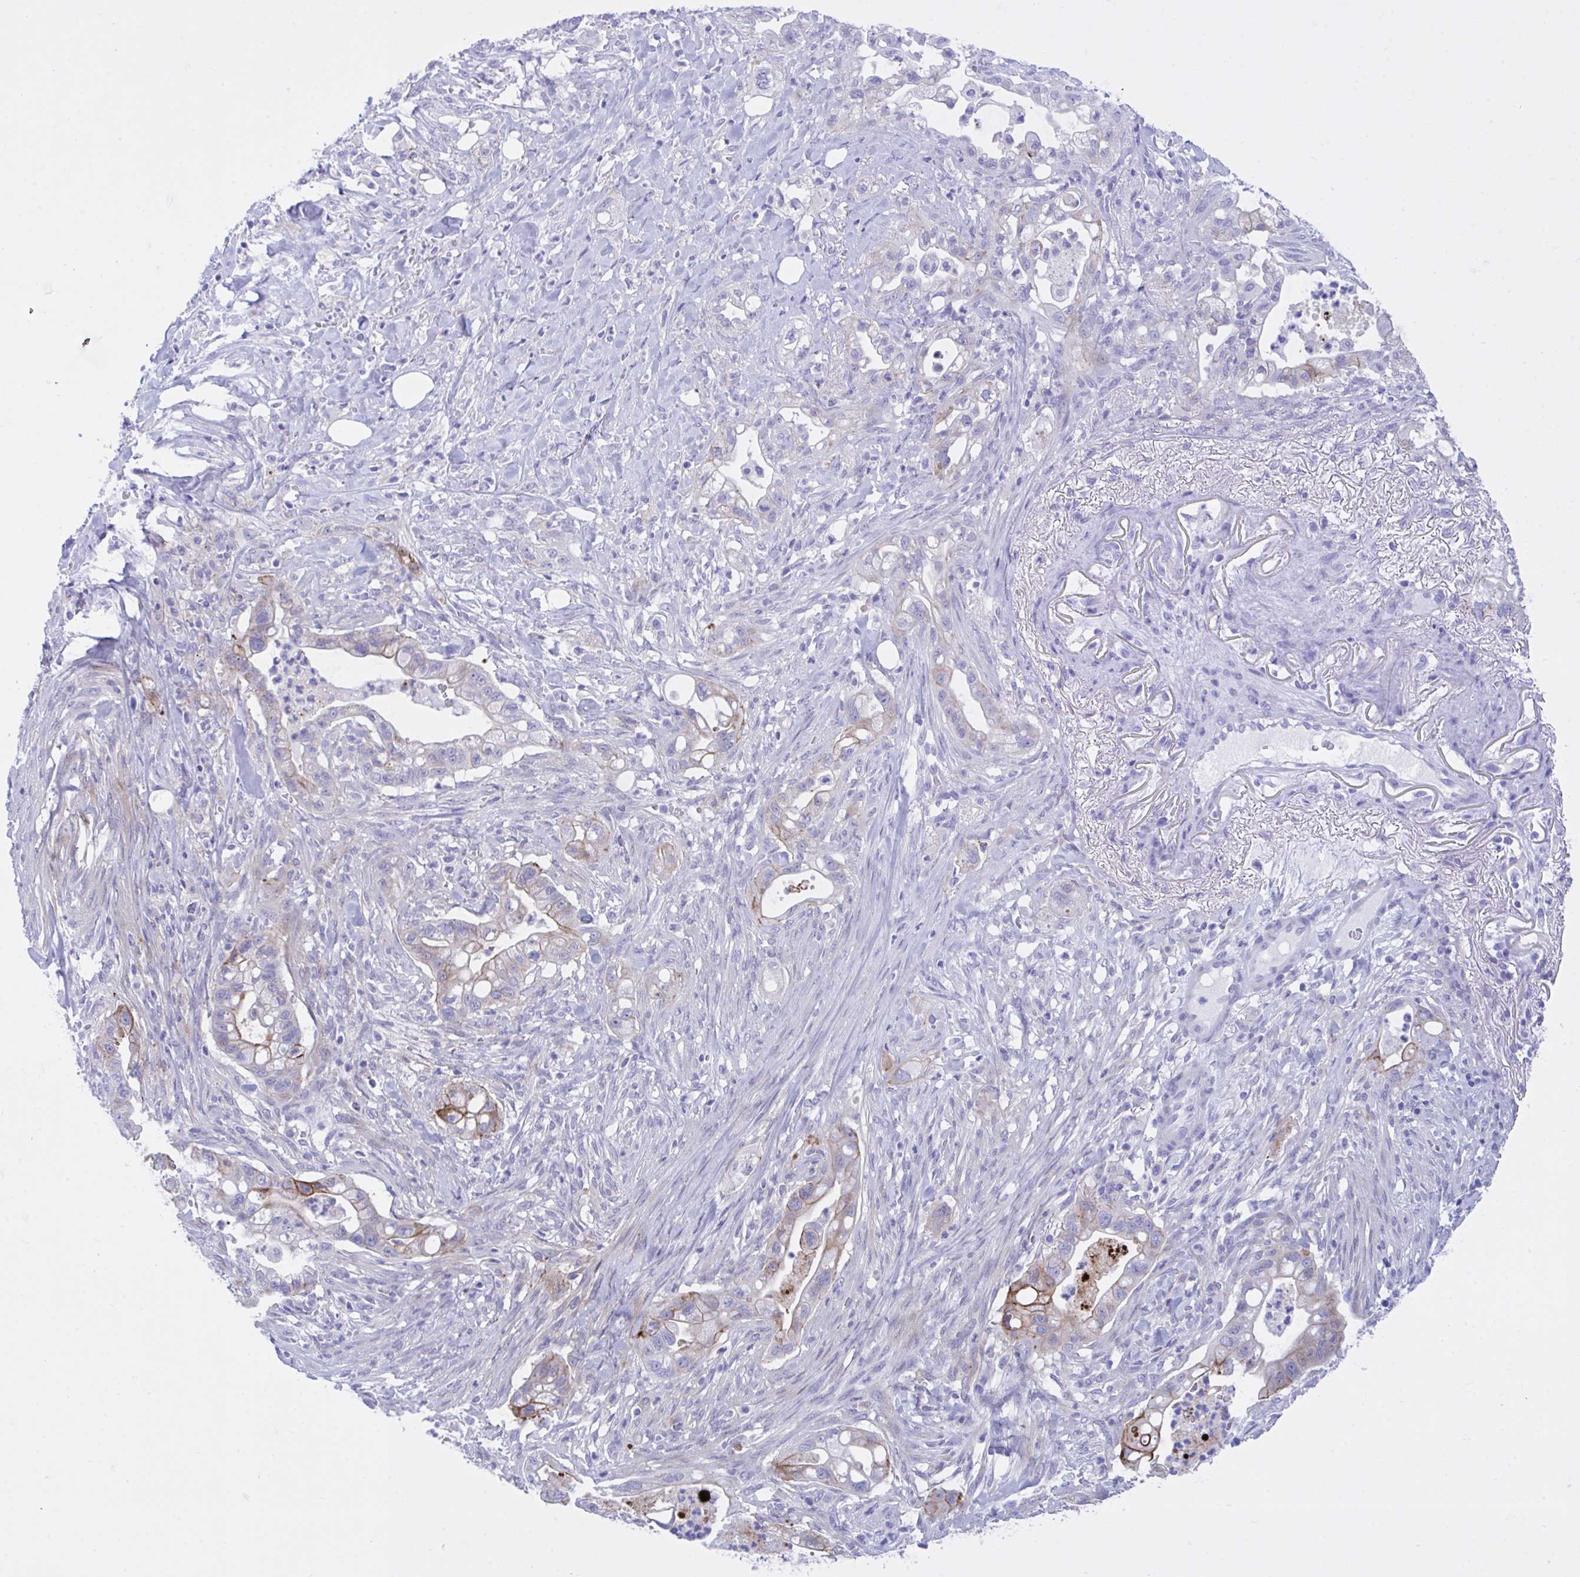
{"staining": {"intensity": "moderate", "quantity": "<25%", "location": "cytoplasmic/membranous"}, "tissue": "pancreatic cancer", "cell_type": "Tumor cells", "image_type": "cancer", "snomed": [{"axis": "morphology", "description": "Adenocarcinoma, NOS"}, {"axis": "topography", "description": "Pancreas"}], "caption": "Human pancreatic cancer (adenocarcinoma) stained with a brown dye exhibits moderate cytoplasmic/membranous positive positivity in approximately <25% of tumor cells.", "gene": "BEX5", "patient": {"sex": "male", "age": 44}}